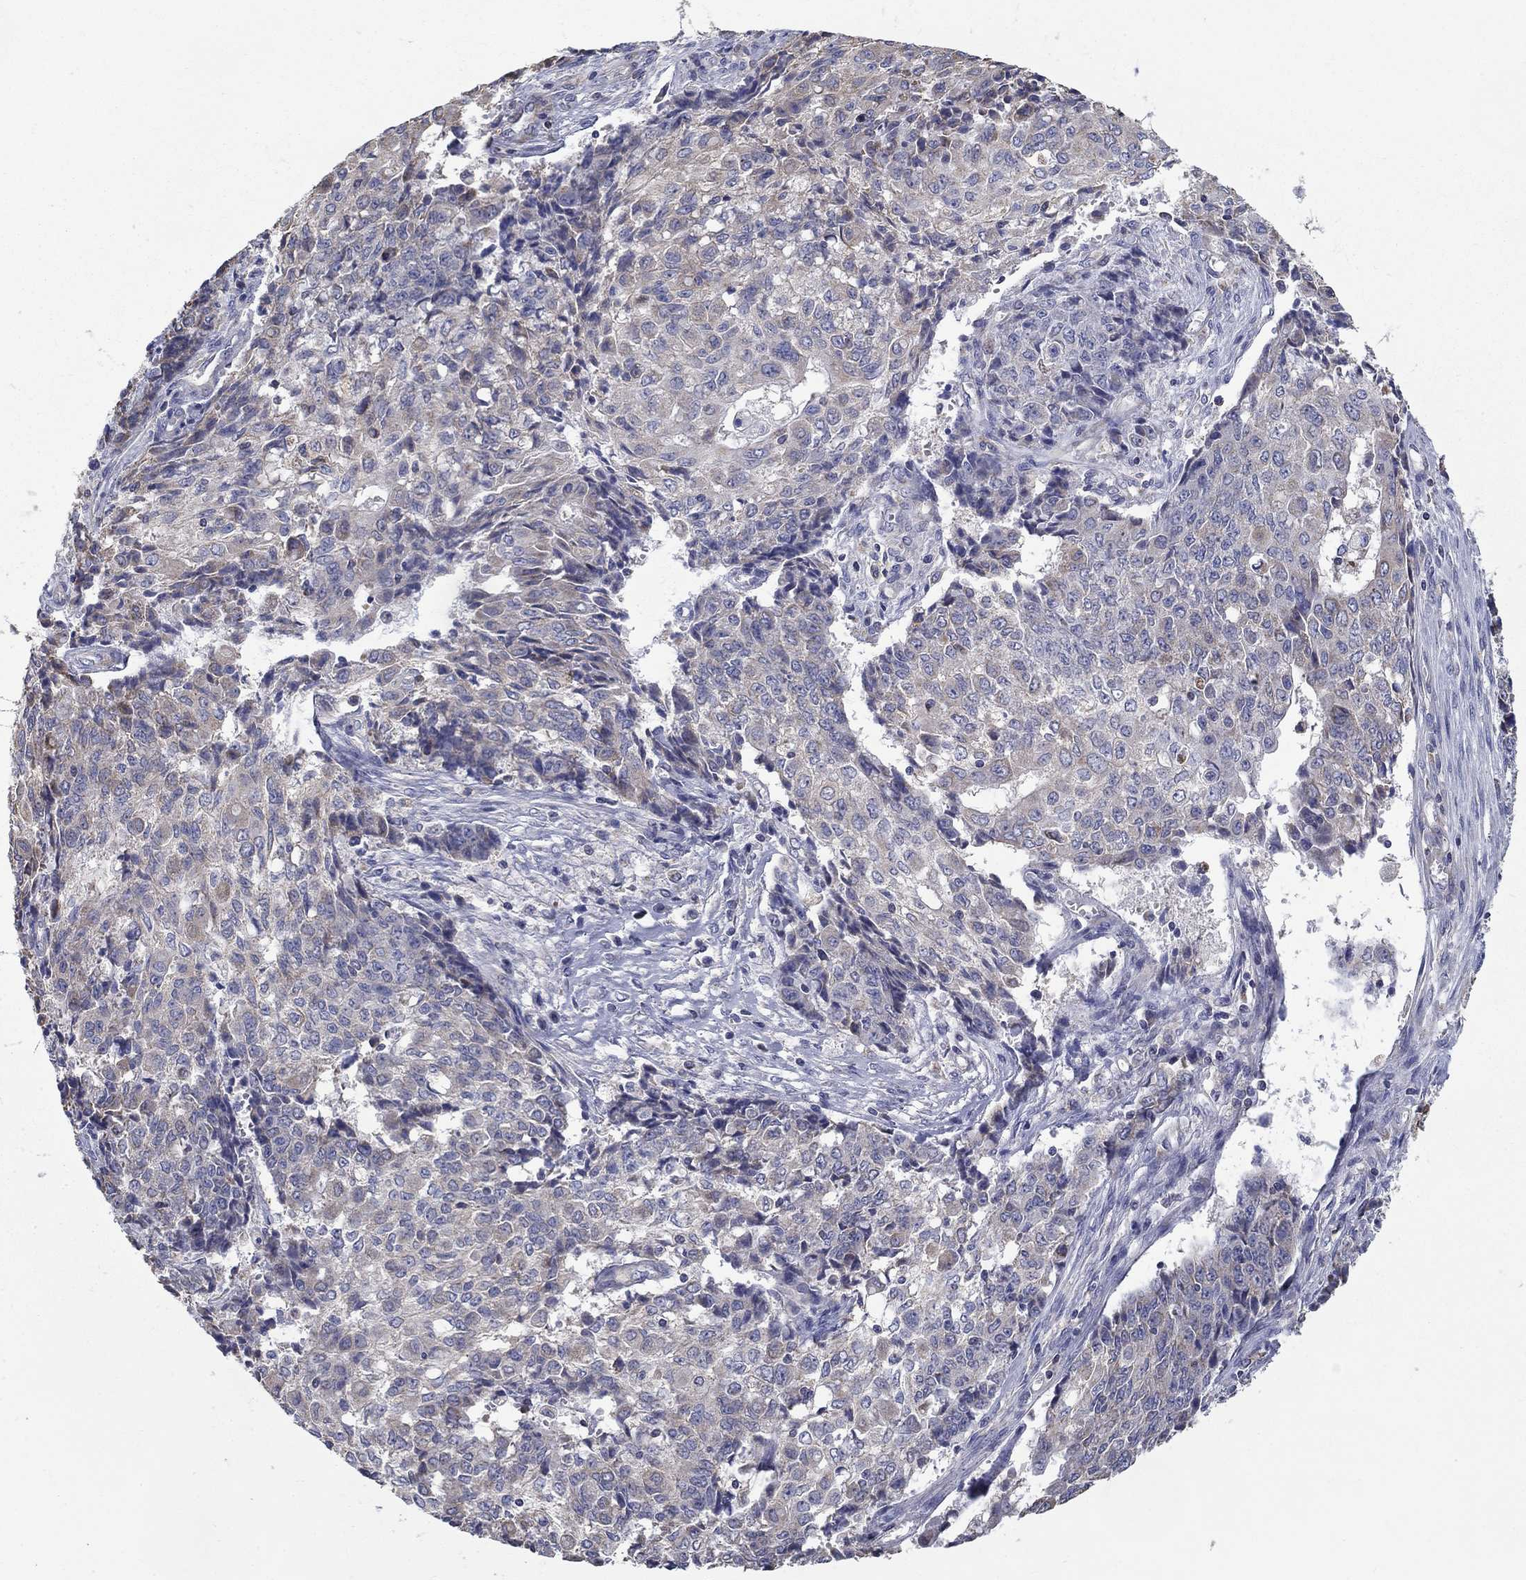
{"staining": {"intensity": "negative", "quantity": "none", "location": "none"}, "tissue": "ovarian cancer", "cell_type": "Tumor cells", "image_type": "cancer", "snomed": [{"axis": "morphology", "description": "Carcinoma, endometroid"}, {"axis": "topography", "description": "Ovary"}], "caption": "Immunohistochemical staining of human ovarian cancer exhibits no significant expression in tumor cells.", "gene": "NME5", "patient": {"sex": "female", "age": 42}}